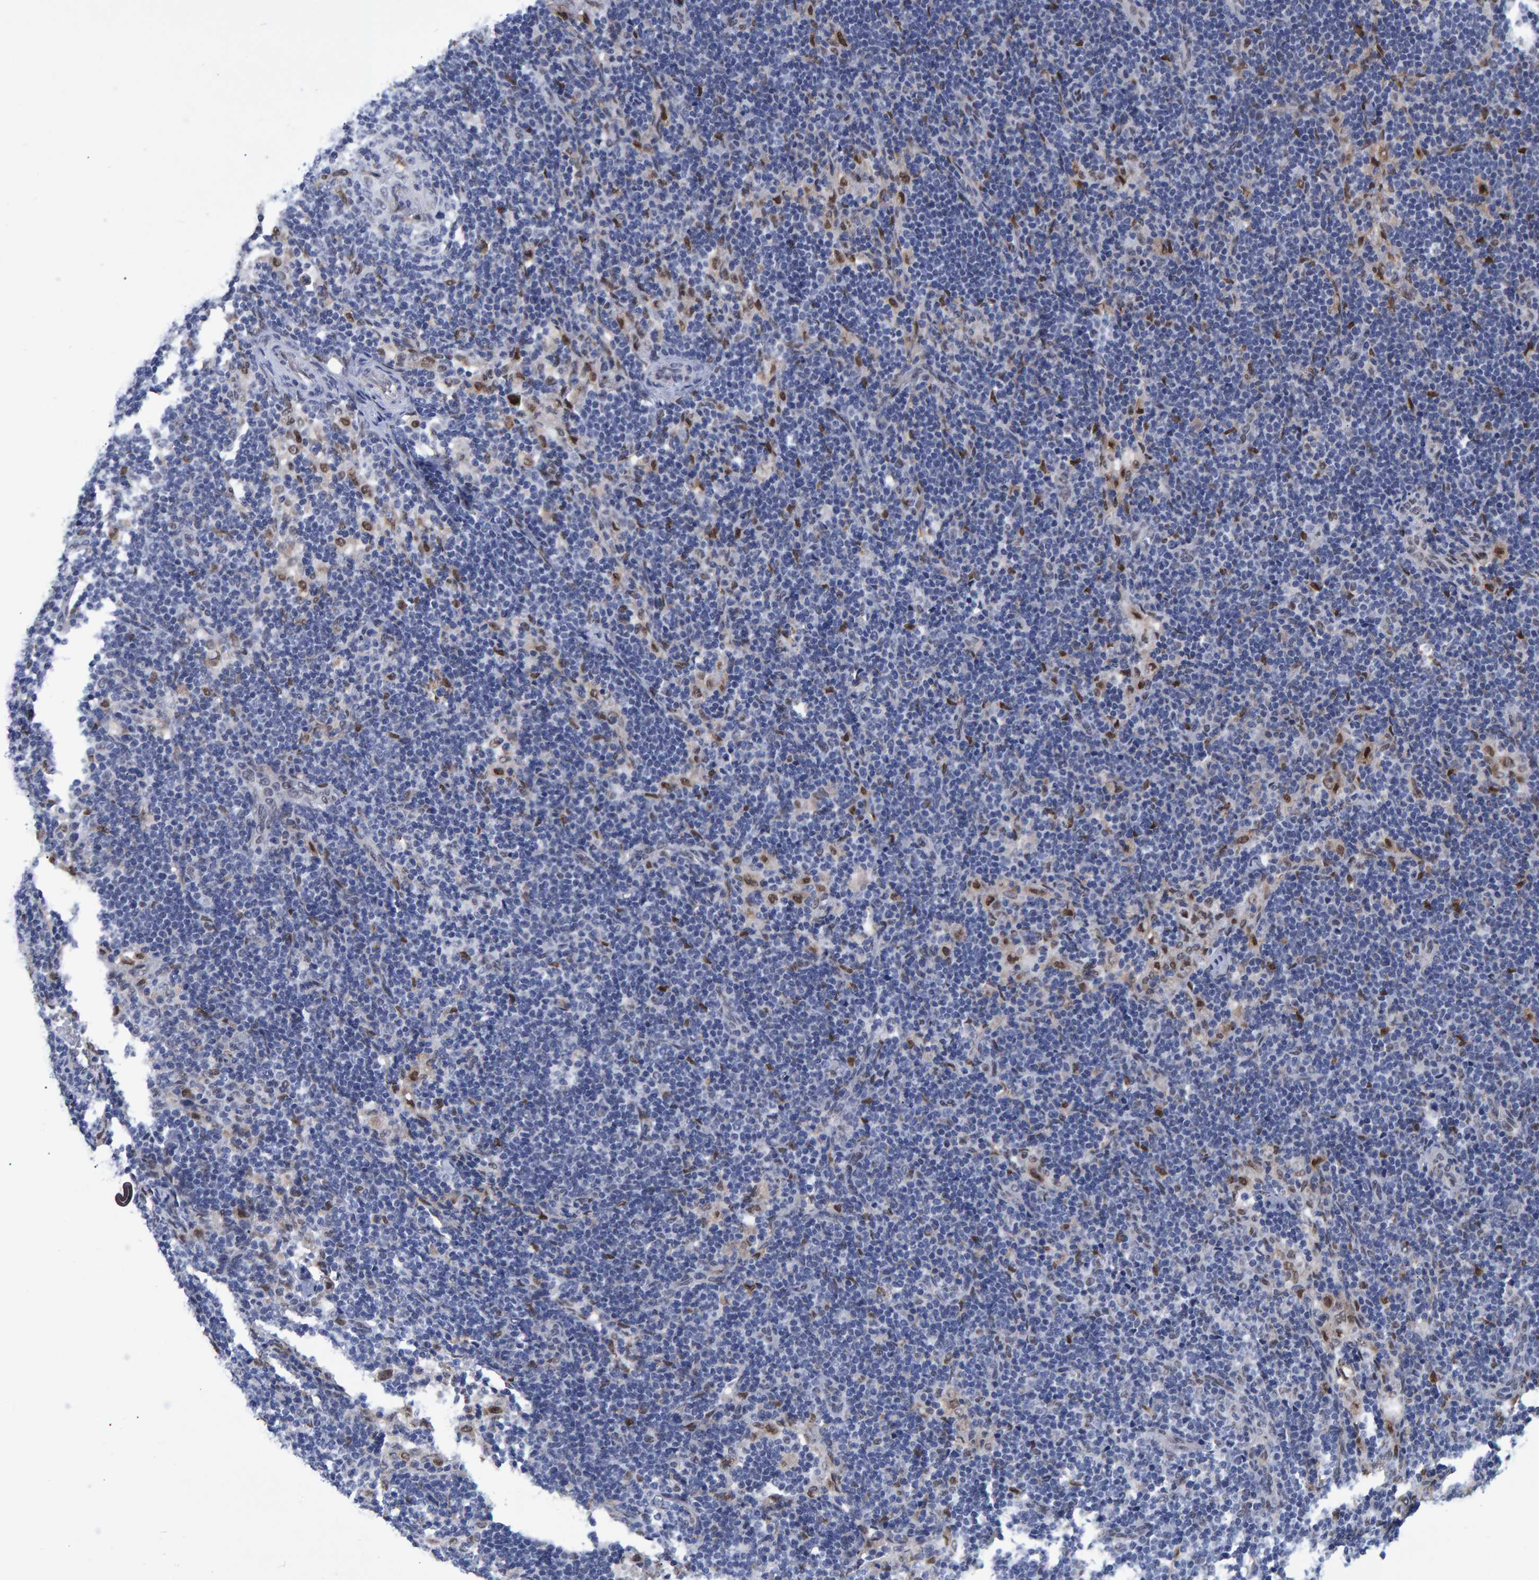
{"staining": {"intensity": "moderate", "quantity": "<25%", "location": "nuclear"}, "tissue": "lymph node", "cell_type": "Non-germinal center cells", "image_type": "normal", "snomed": [{"axis": "morphology", "description": "Normal tissue, NOS"}, {"axis": "topography", "description": "Lymph node"}], "caption": "IHC of benign lymph node demonstrates low levels of moderate nuclear positivity in about <25% of non-germinal center cells.", "gene": "QKI", "patient": {"sex": "female", "age": 22}}